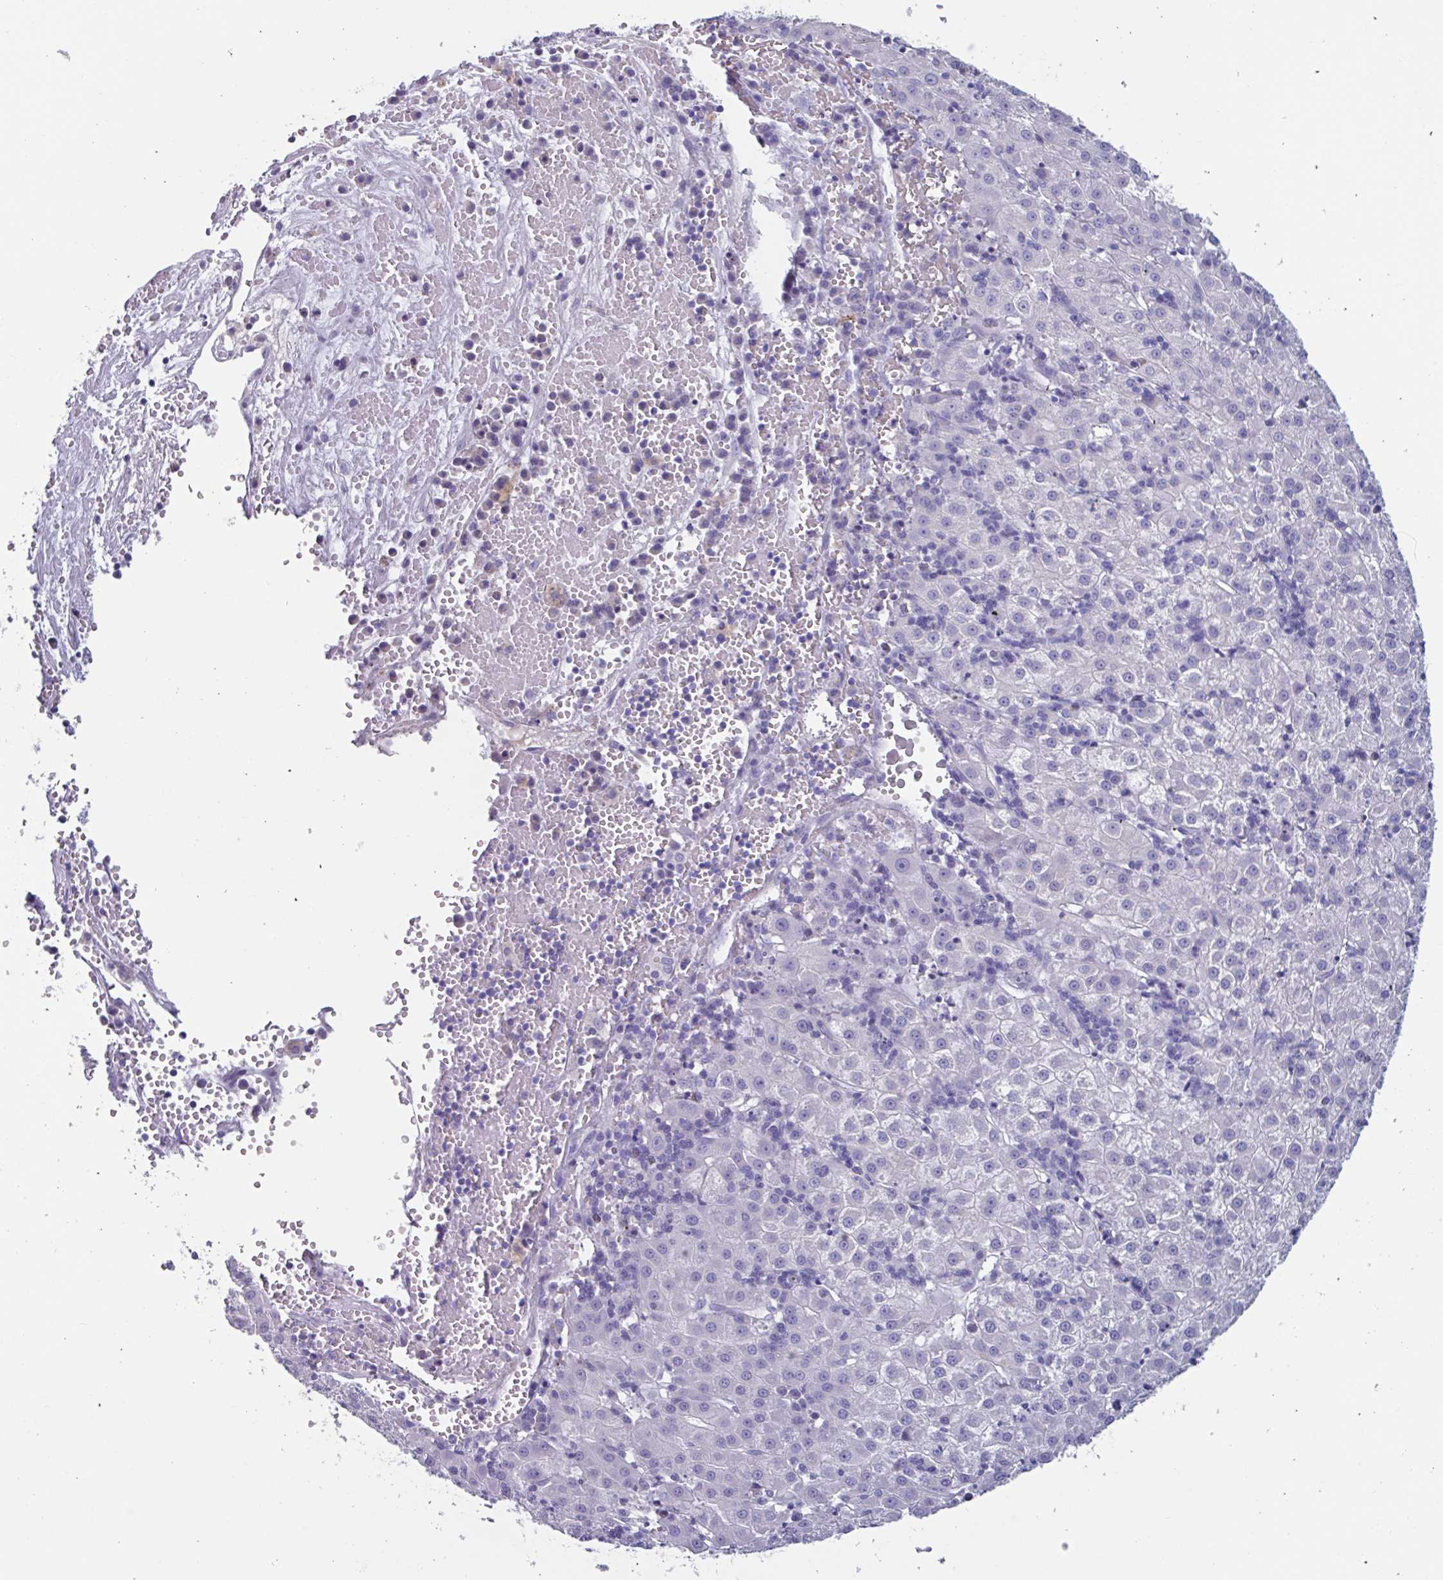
{"staining": {"intensity": "negative", "quantity": "none", "location": "none"}, "tissue": "liver cancer", "cell_type": "Tumor cells", "image_type": "cancer", "snomed": [{"axis": "morphology", "description": "Carcinoma, Hepatocellular, NOS"}, {"axis": "topography", "description": "Liver"}], "caption": "IHC photomicrograph of liver cancer stained for a protein (brown), which shows no positivity in tumor cells.", "gene": "OR2T10", "patient": {"sex": "male", "age": 76}}